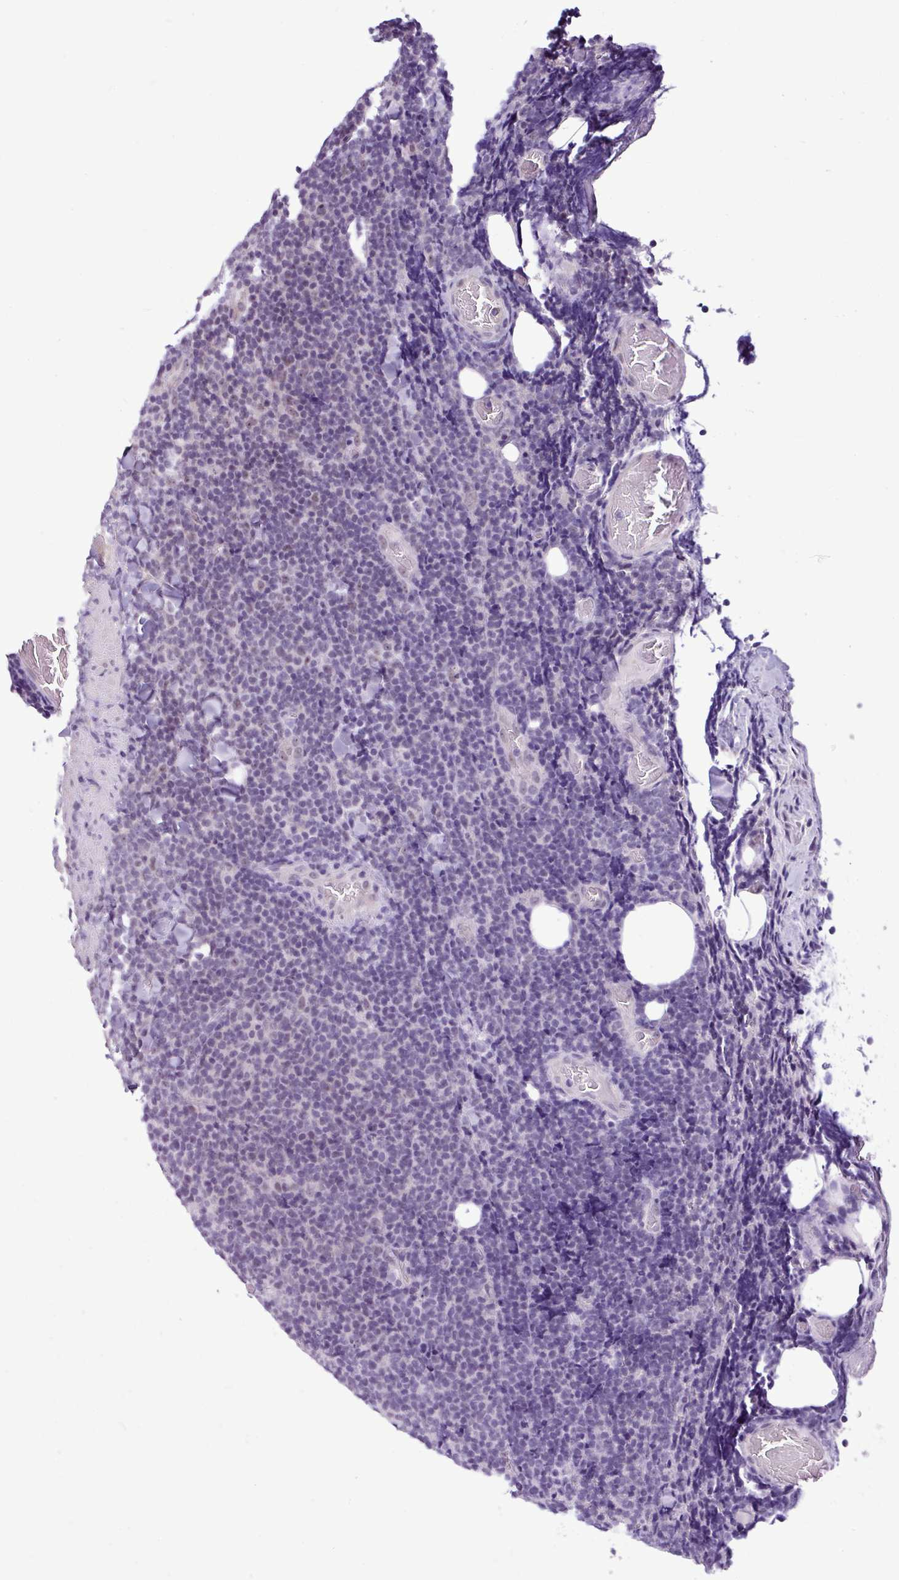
{"staining": {"intensity": "negative", "quantity": "none", "location": "none"}, "tissue": "lymphoma", "cell_type": "Tumor cells", "image_type": "cancer", "snomed": [{"axis": "morphology", "description": "Malignant lymphoma, non-Hodgkin's type, Low grade"}, {"axis": "topography", "description": "Lymph node"}], "caption": "Human malignant lymphoma, non-Hodgkin's type (low-grade) stained for a protein using IHC reveals no expression in tumor cells.", "gene": "UTP18", "patient": {"sex": "male", "age": 66}}